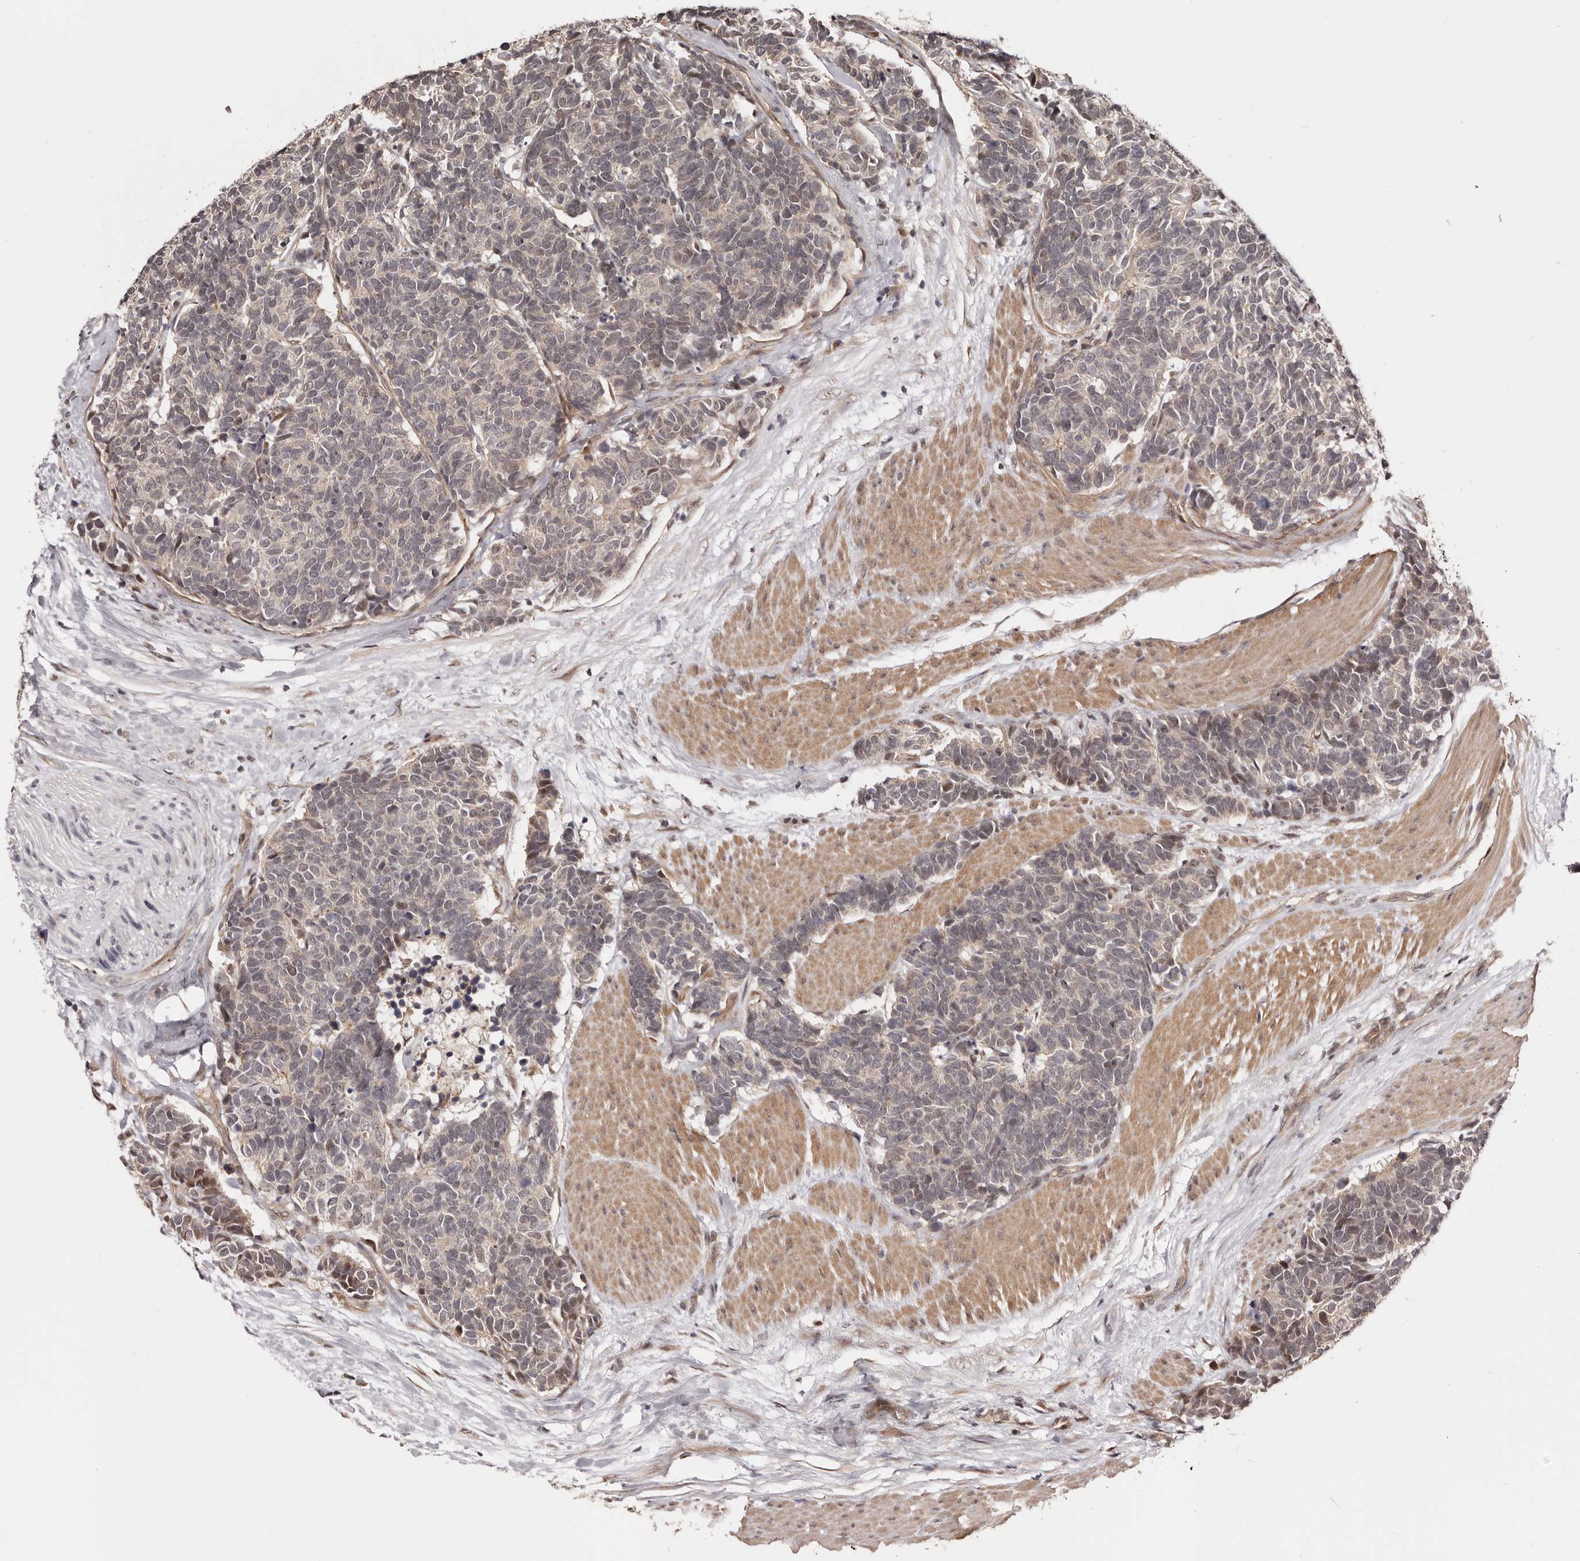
{"staining": {"intensity": "weak", "quantity": "25%-75%", "location": "cytoplasmic/membranous,nuclear"}, "tissue": "carcinoid", "cell_type": "Tumor cells", "image_type": "cancer", "snomed": [{"axis": "morphology", "description": "Carcinoma, NOS"}, {"axis": "morphology", "description": "Carcinoid, malignant, NOS"}, {"axis": "topography", "description": "Urinary bladder"}], "caption": "Human carcinoma stained with a brown dye displays weak cytoplasmic/membranous and nuclear positive expression in about 25%-75% of tumor cells.", "gene": "NOL12", "patient": {"sex": "male", "age": 57}}